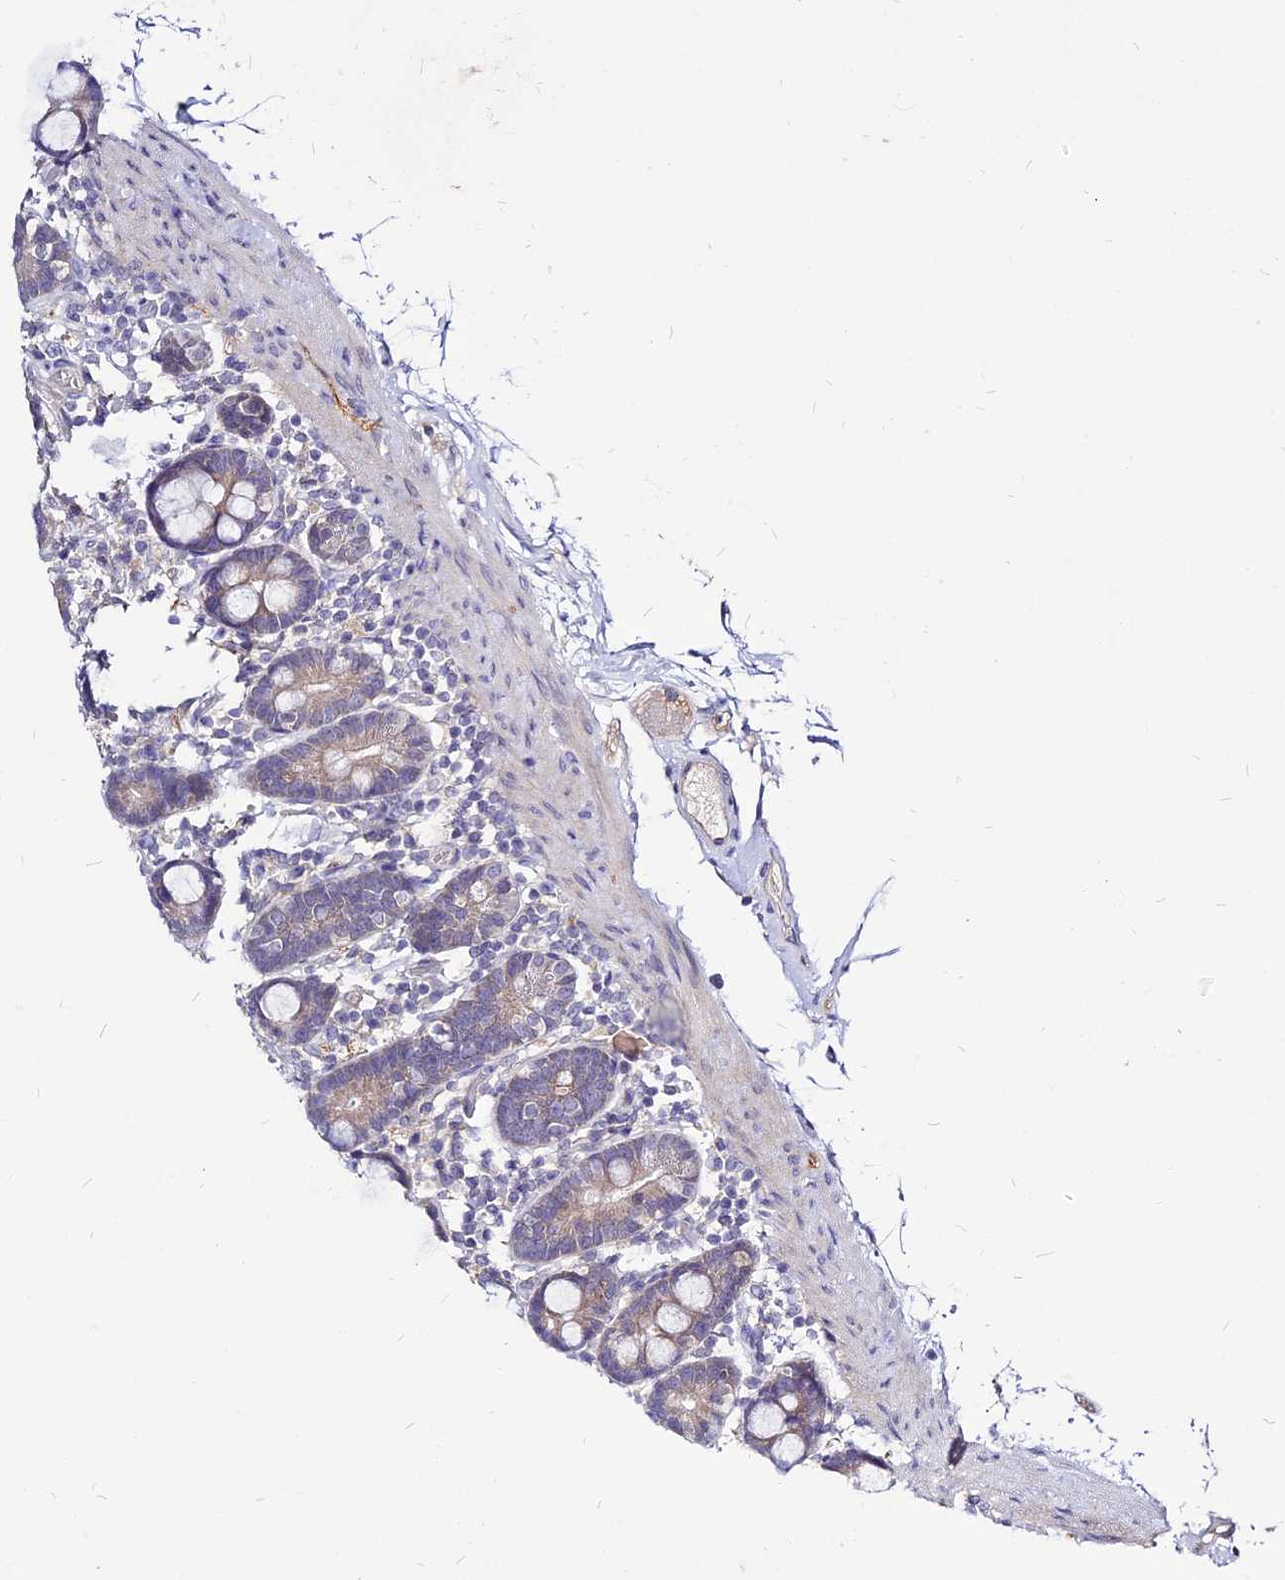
{"staining": {"intensity": "weak", "quantity": "25%-75%", "location": "cytoplasmic/membranous"}, "tissue": "duodenum", "cell_type": "Glandular cells", "image_type": "normal", "snomed": [{"axis": "morphology", "description": "Normal tissue, NOS"}, {"axis": "topography", "description": "Duodenum"}], "caption": "IHC (DAB (3,3'-diaminobenzidine)) staining of normal human duodenum reveals weak cytoplasmic/membranous protein expression in about 25%-75% of glandular cells. The staining was performed using DAB (3,3'-diaminobenzidine) to visualize the protein expression in brown, while the nuclei were stained in blue with hematoxylin (Magnification: 20x).", "gene": "CZIB", "patient": {"sex": "male", "age": 55}}